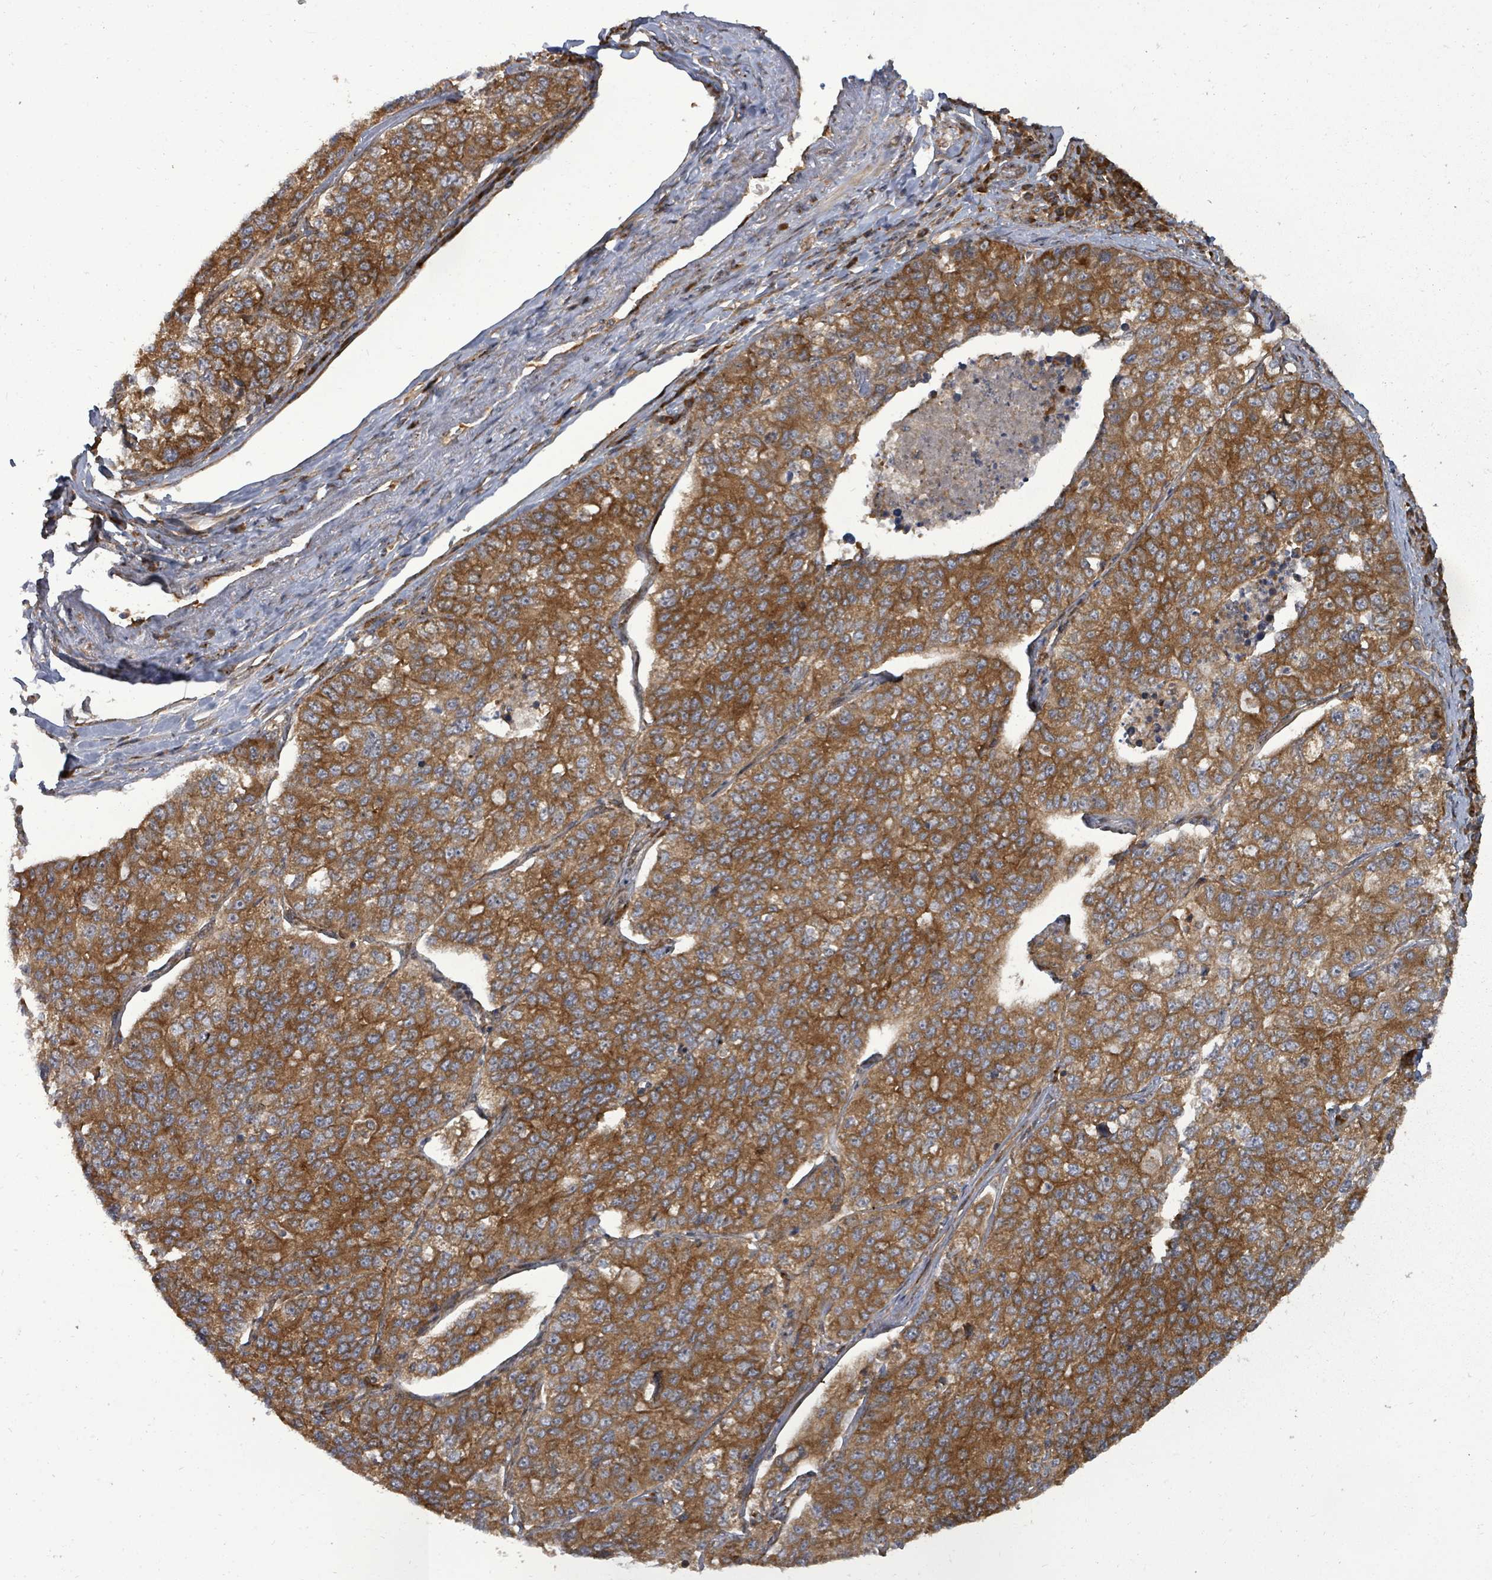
{"staining": {"intensity": "strong", "quantity": ">75%", "location": "cytoplasmic/membranous"}, "tissue": "lung cancer", "cell_type": "Tumor cells", "image_type": "cancer", "snomed": [{"axis": "morphology", "description": "Adenocarcinoma, NOS"}, {"axis": "topography", "description": "Lung"}], "caption": "Tumor cells demonstrate high levels of strong cytoplasmic/membranous expression in approximately >75% of cells in human lung cancer (adenocarcinoma).", "gene": "EIF3C", "patient": {"sex": "male", "age": 49}}